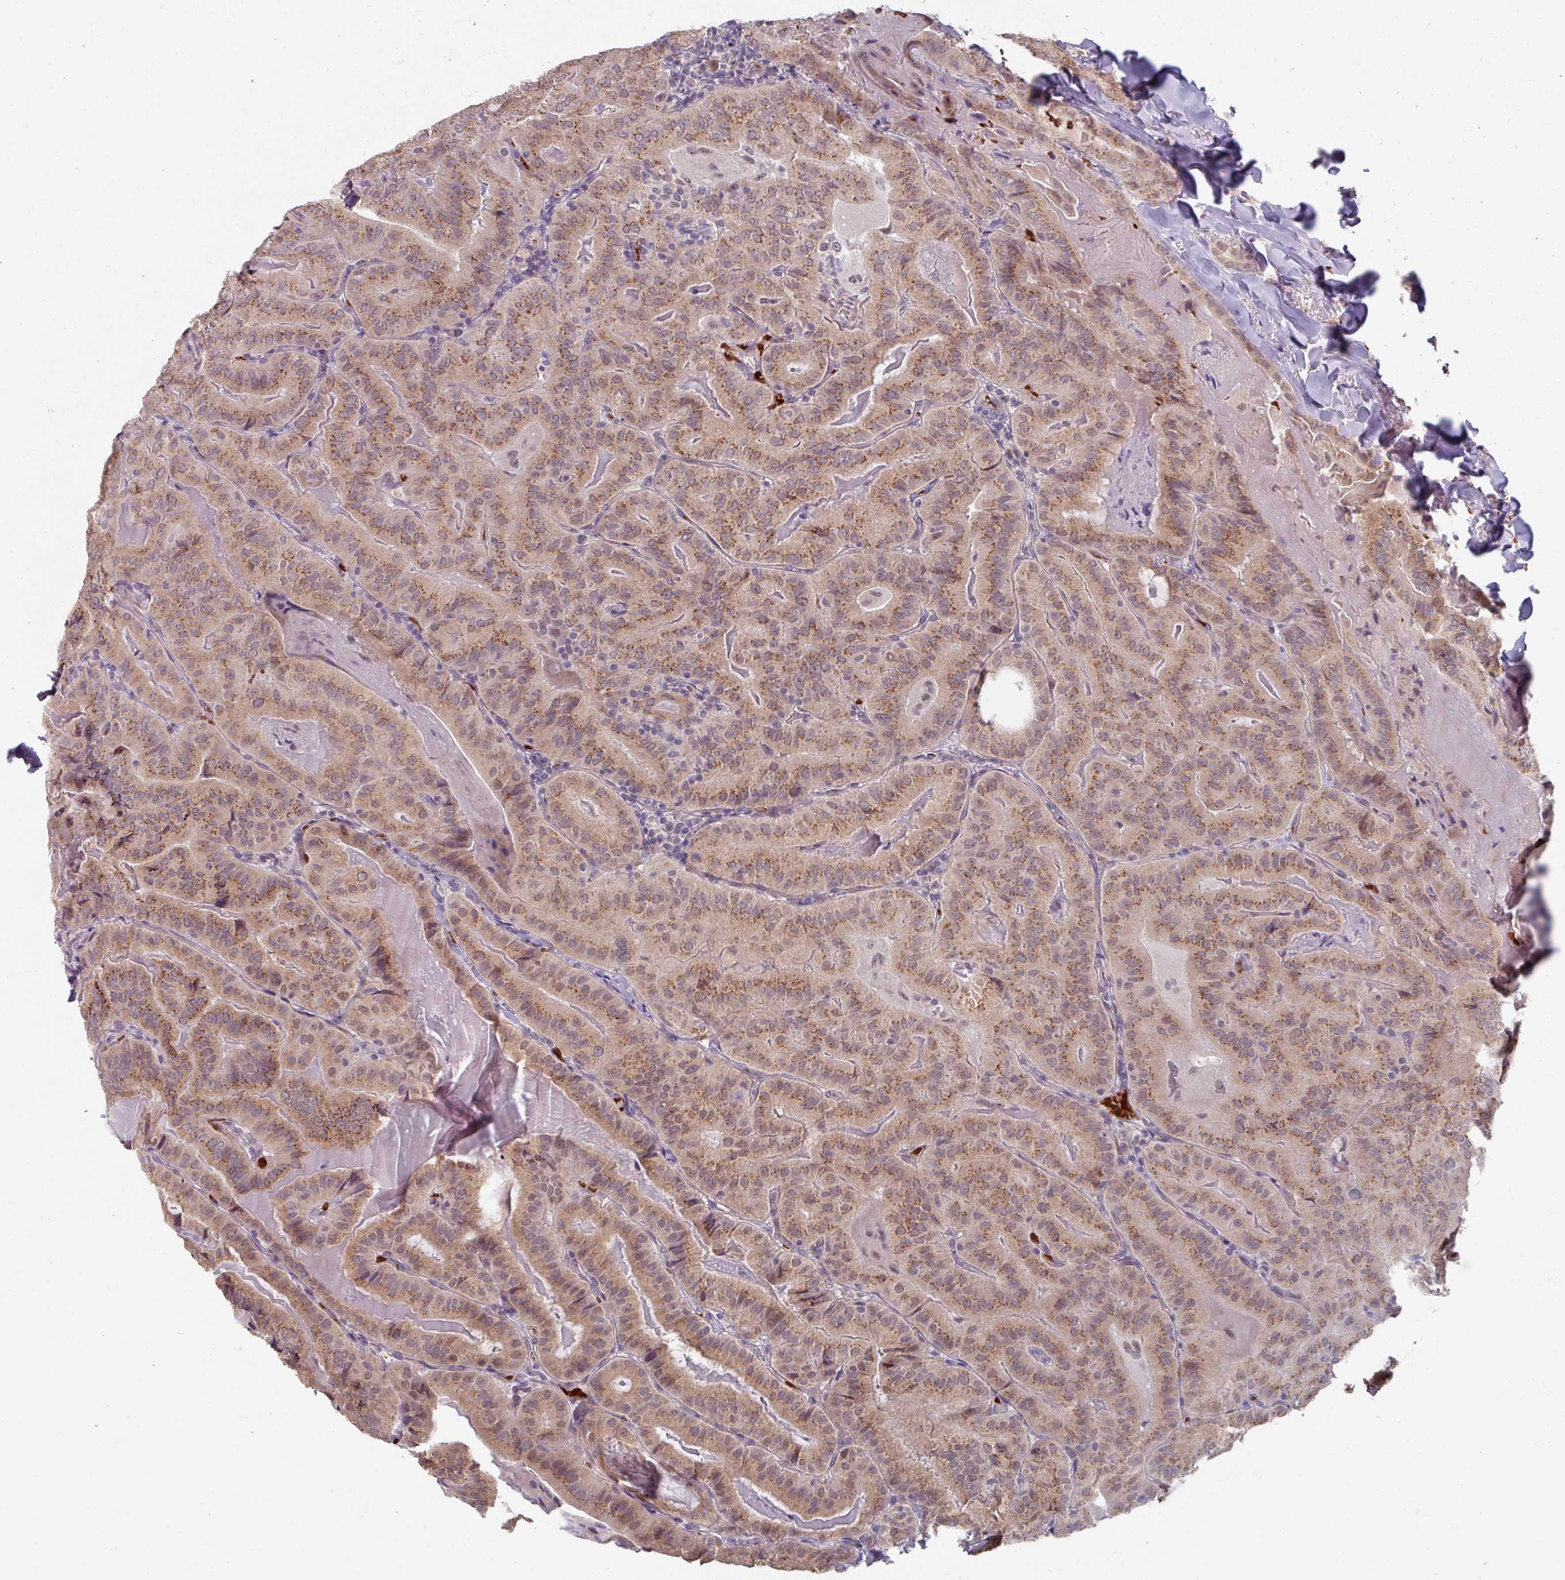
{"staining": {"intensity": "moderate", "quantity": ">75%", "location": "cytoplasmic/membranous"}, "tissue": "thyroid cancer", "cell_type": "Tumor cells", "image_type": "cancer", "snomed": [{"axis": "morphology", "description": "Papillary adenocarcinoma, NOS"}, {"axis": "topography", "description": "Thyroid gland"}], "caption": "Approximately >75% of tumor cells in thyroid cancer show moderate cytoplasmic/membranous protein staining as visualized by brown immunohistochemical staining.", "gene": "KMT5C", "patient": {"sex": "female", "age": 68}}